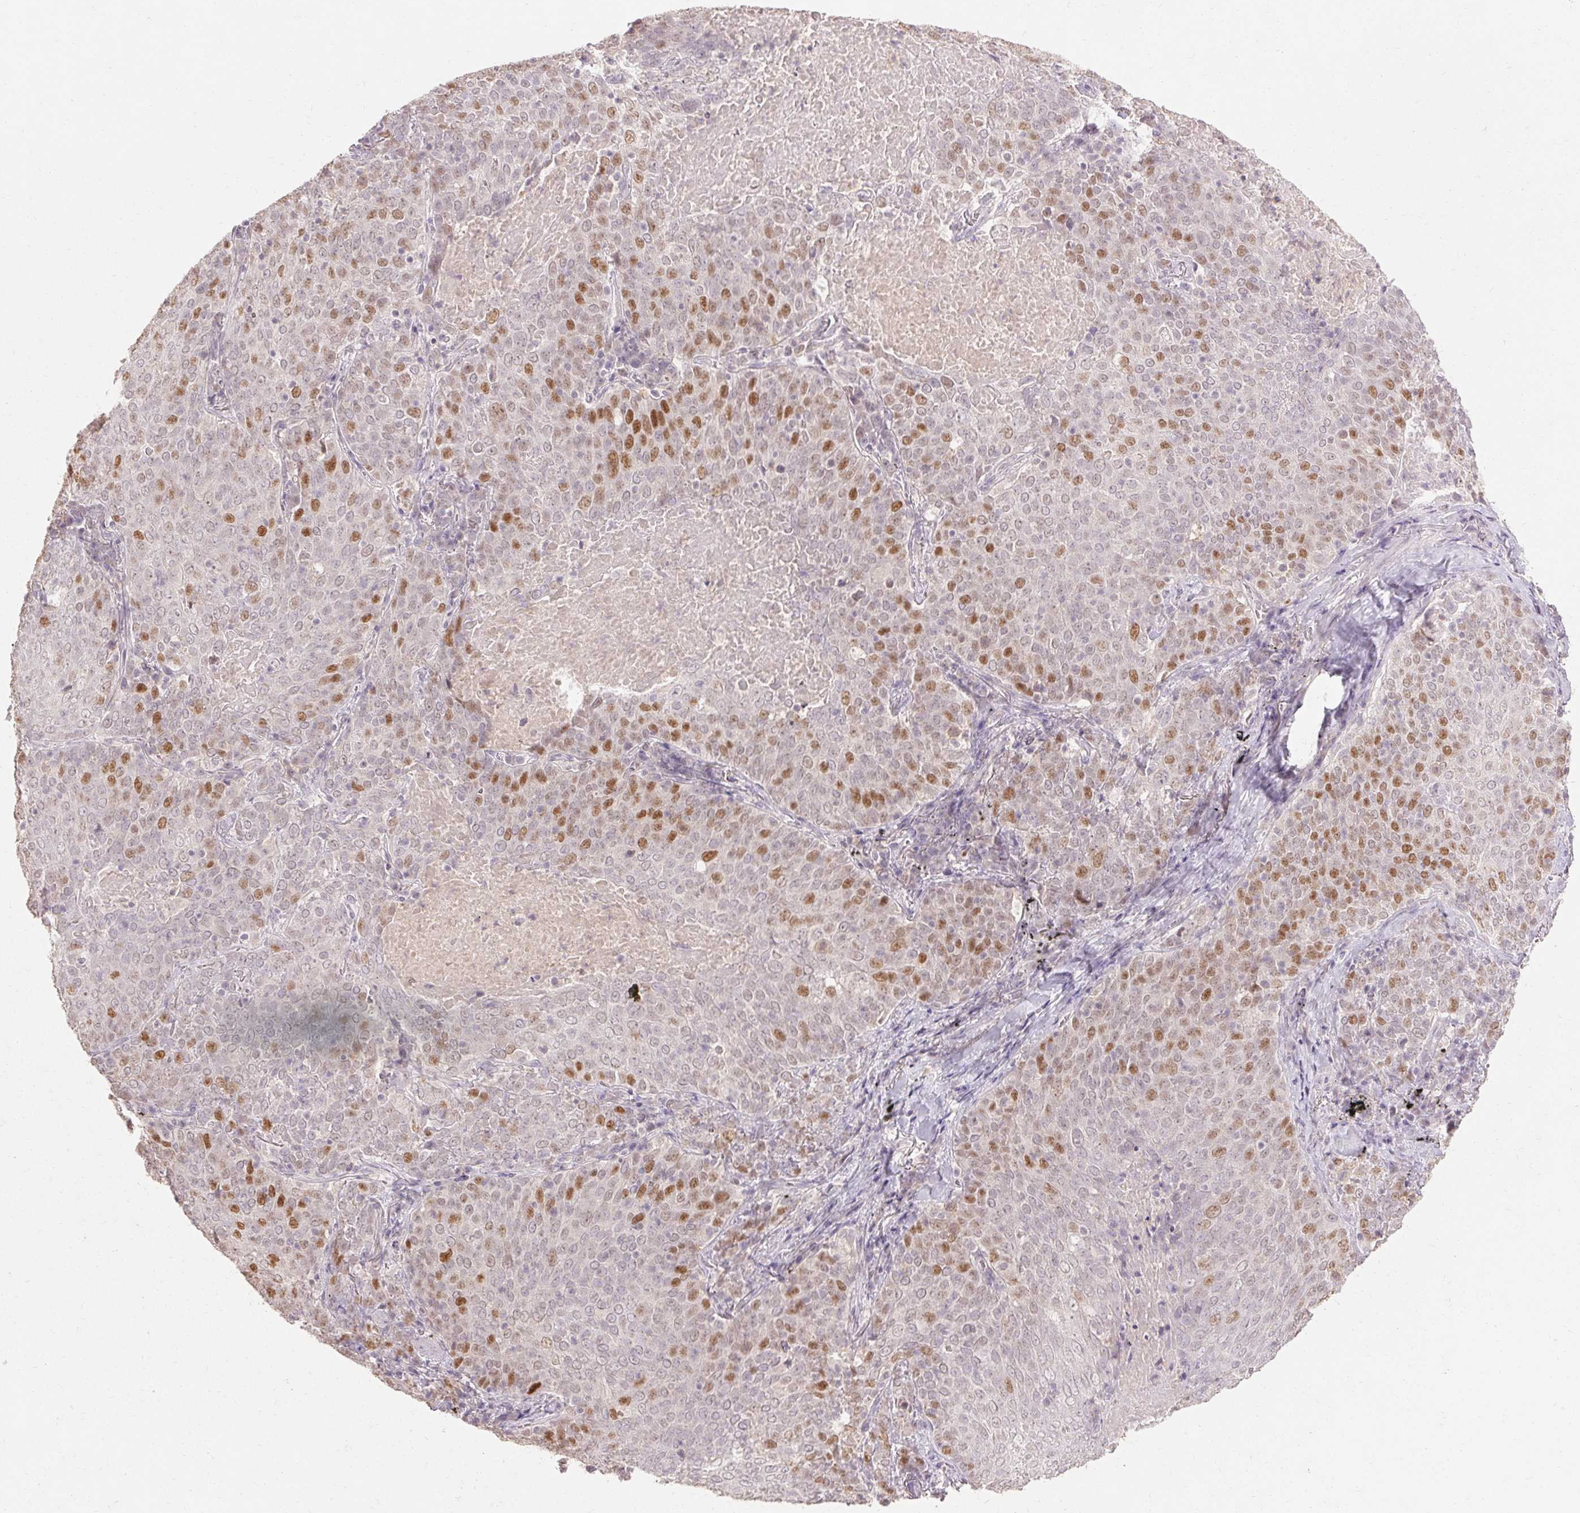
{"staining": {"intensity": "moderate", "quantity": "25%-75%", "location": "nuclear"}, "tissue": "lung cancer", "cell_type": "Tumor cells", "image_type": "cancer", "snomed": [{"axis": "morphology", "description": "Squamous cell carcinoma, NOS"}, {"axis": "topography", "description": "Lung"}], "caption": "Immunohistochemical staining of human squamous cell carcinoma (lung) shows medium levels of moderate nuclear expression in approximately 25%-75% of tumor cells. (Brightfield microscopy of DAB IHC at high magnification).", "gene": "SKP2", "patient": {"sex": "male", "age": 82}}